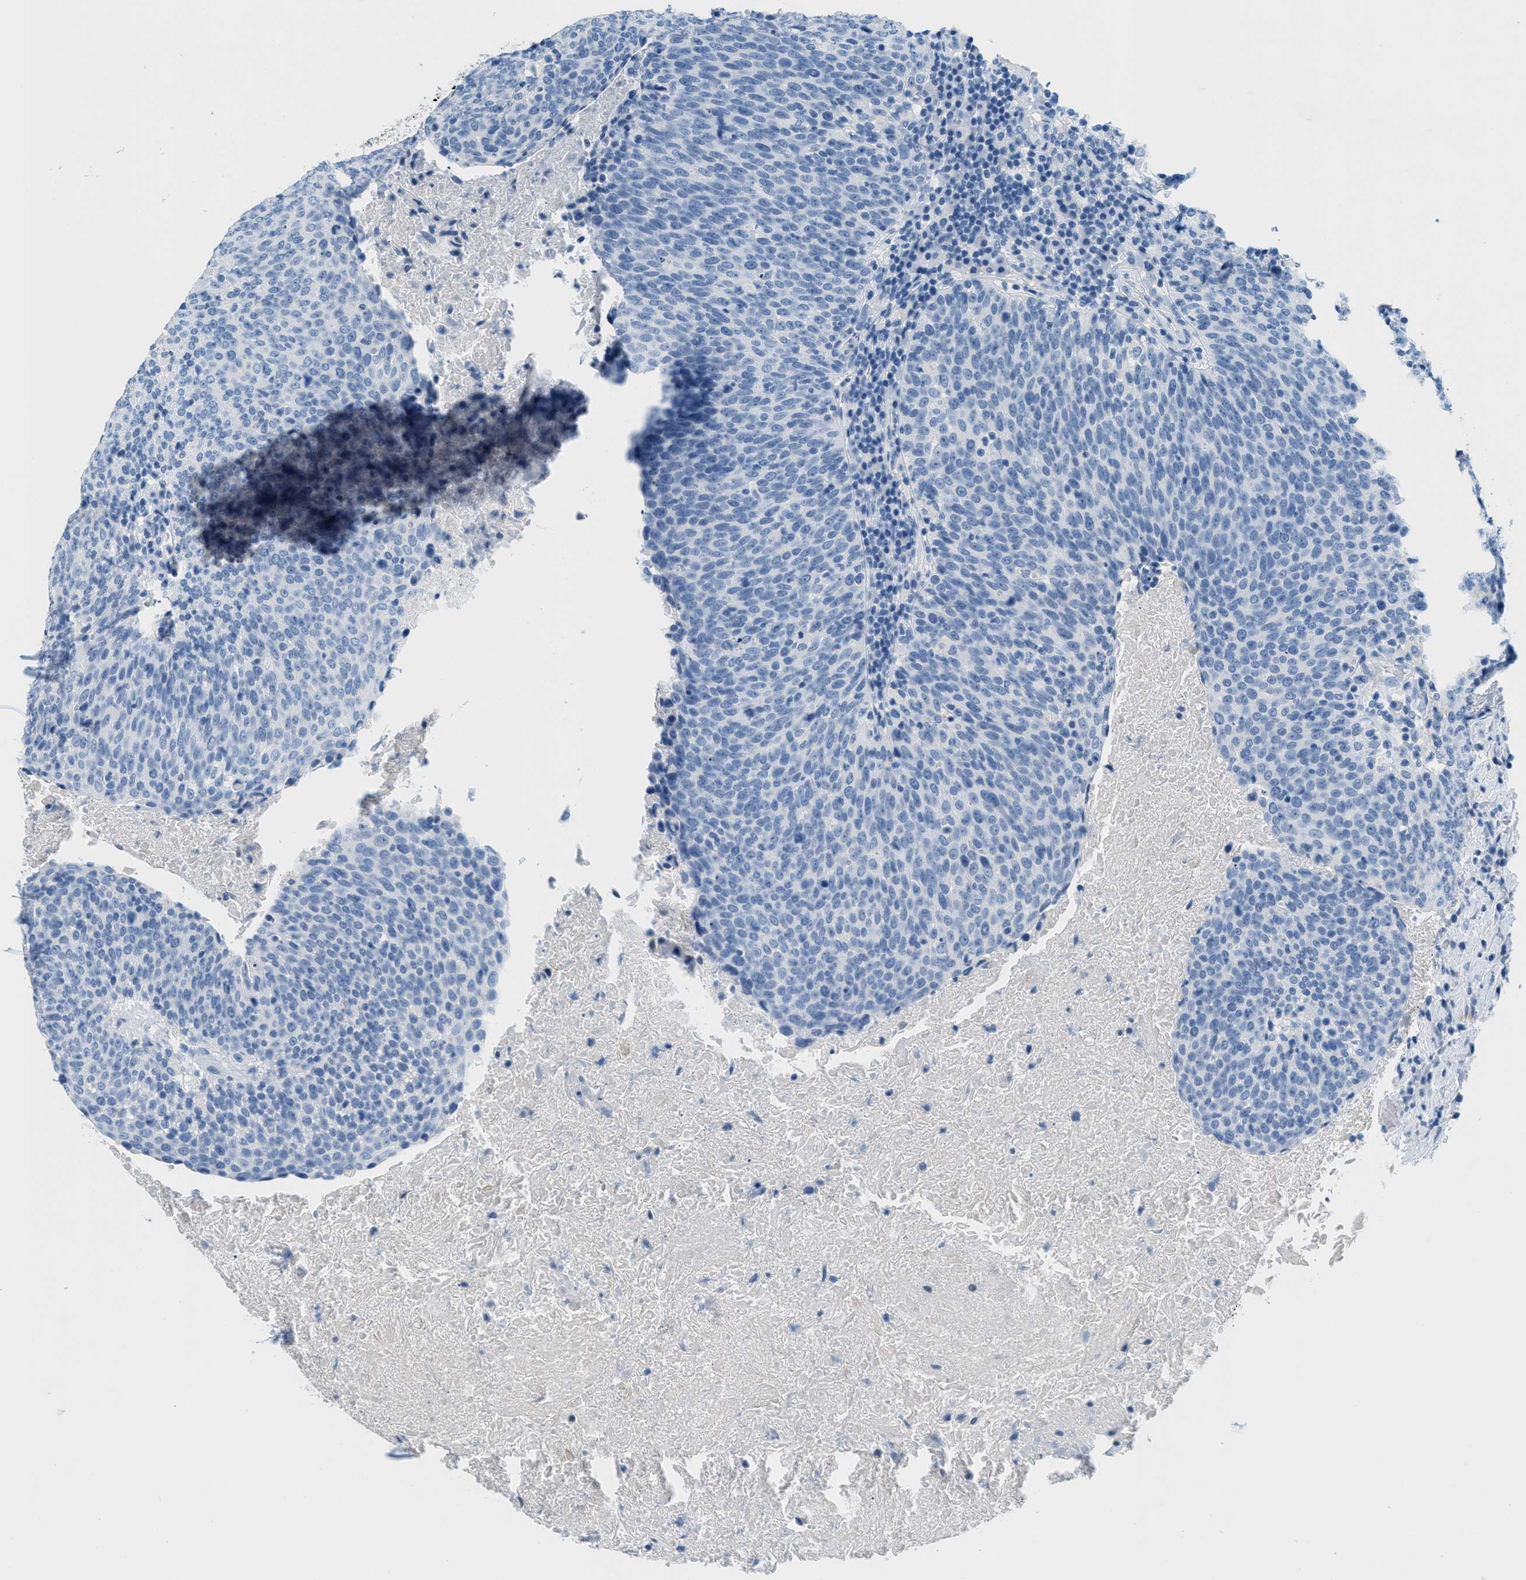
{"staining": {"intensity": "negative", "quantity": "none", "location": "none"}, "tissue": "head and neck cancer", "cell_type": "Tumor cells", "image_type": "cancer", "snomed": [{"axis": "morphology", "description": "Squamous cell carcinoma, NOS"}, {"axis": "morphology", "description": "Squamous cell carcinoma, metastatic, NOS"}, {"axis": "topography", "description": "Lymph node"}, {"axis": "topography", "description": "Head-Neck"}], "caption": "High magnification brightfield microscopy of head and neck cancer stained with DAB (3,3'-diaminobenzidine) (brown) and counterstained with hematoxylin (blue): tumor cells show no significant expression.", "gene": "GPM6A", "patient": {"sex": "male", "age": 62}}